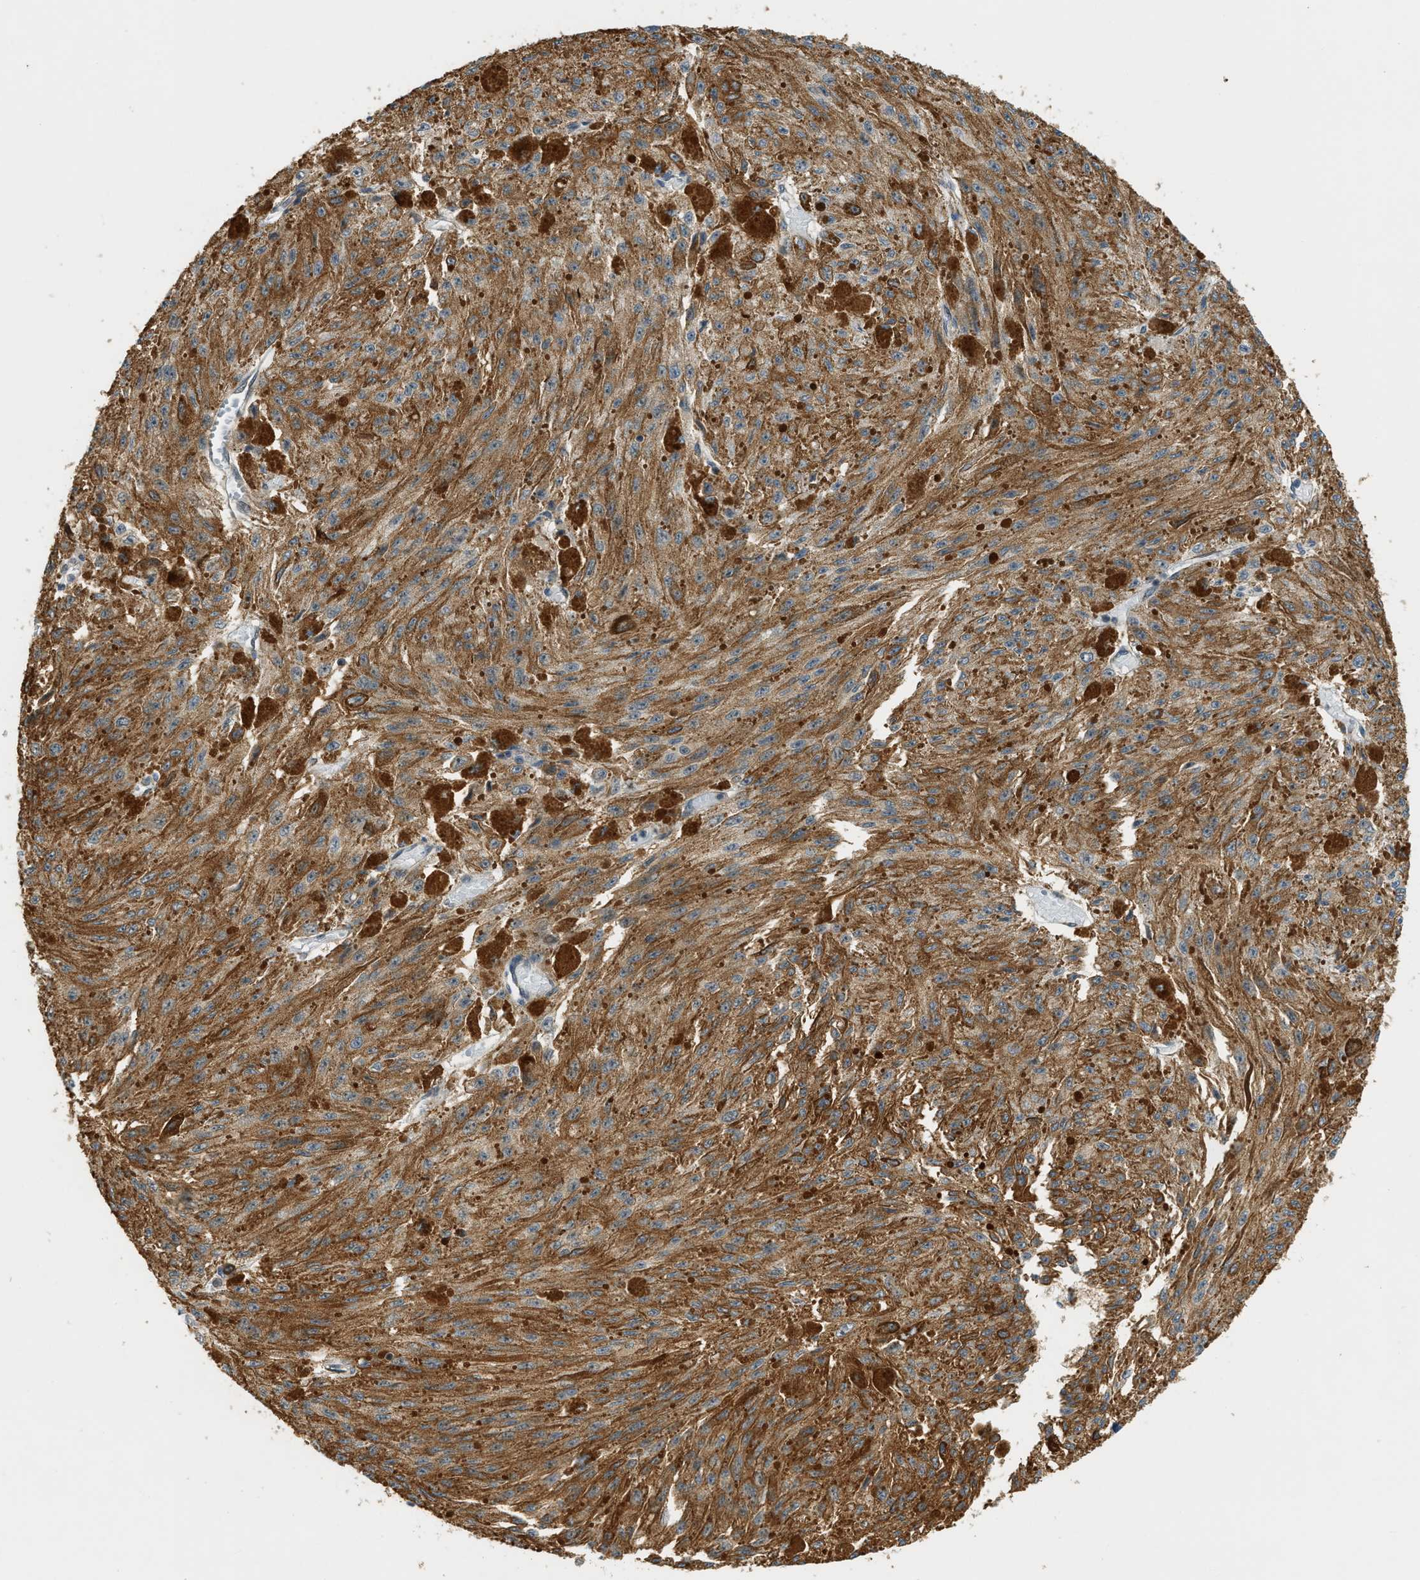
{"staining": {"intensity": "moderate", "quantity": ">75%", "location": "cytoplasmic/membranous"}, "tissue": "melanoma", "cell_type": "Tumor cells", "image_type": "cancer", "snomed": [{"axis": "morphology", "description": "Malignant melanoma, NOS"}, {"axis": "topography", "description": "Other"}], "caption": "High-magnification brightfield microscopy of malignant melanoma stained with DAB (brown) and counterstained with hematoxylin (blue). tumor cells exhibit moderate cytoplasmic/membranous staining is seen in approximately>75% of cells. Nuclei are stained in blue.", "gene": "PDCL3", "patient": {"sex": "male", "age": 79}}